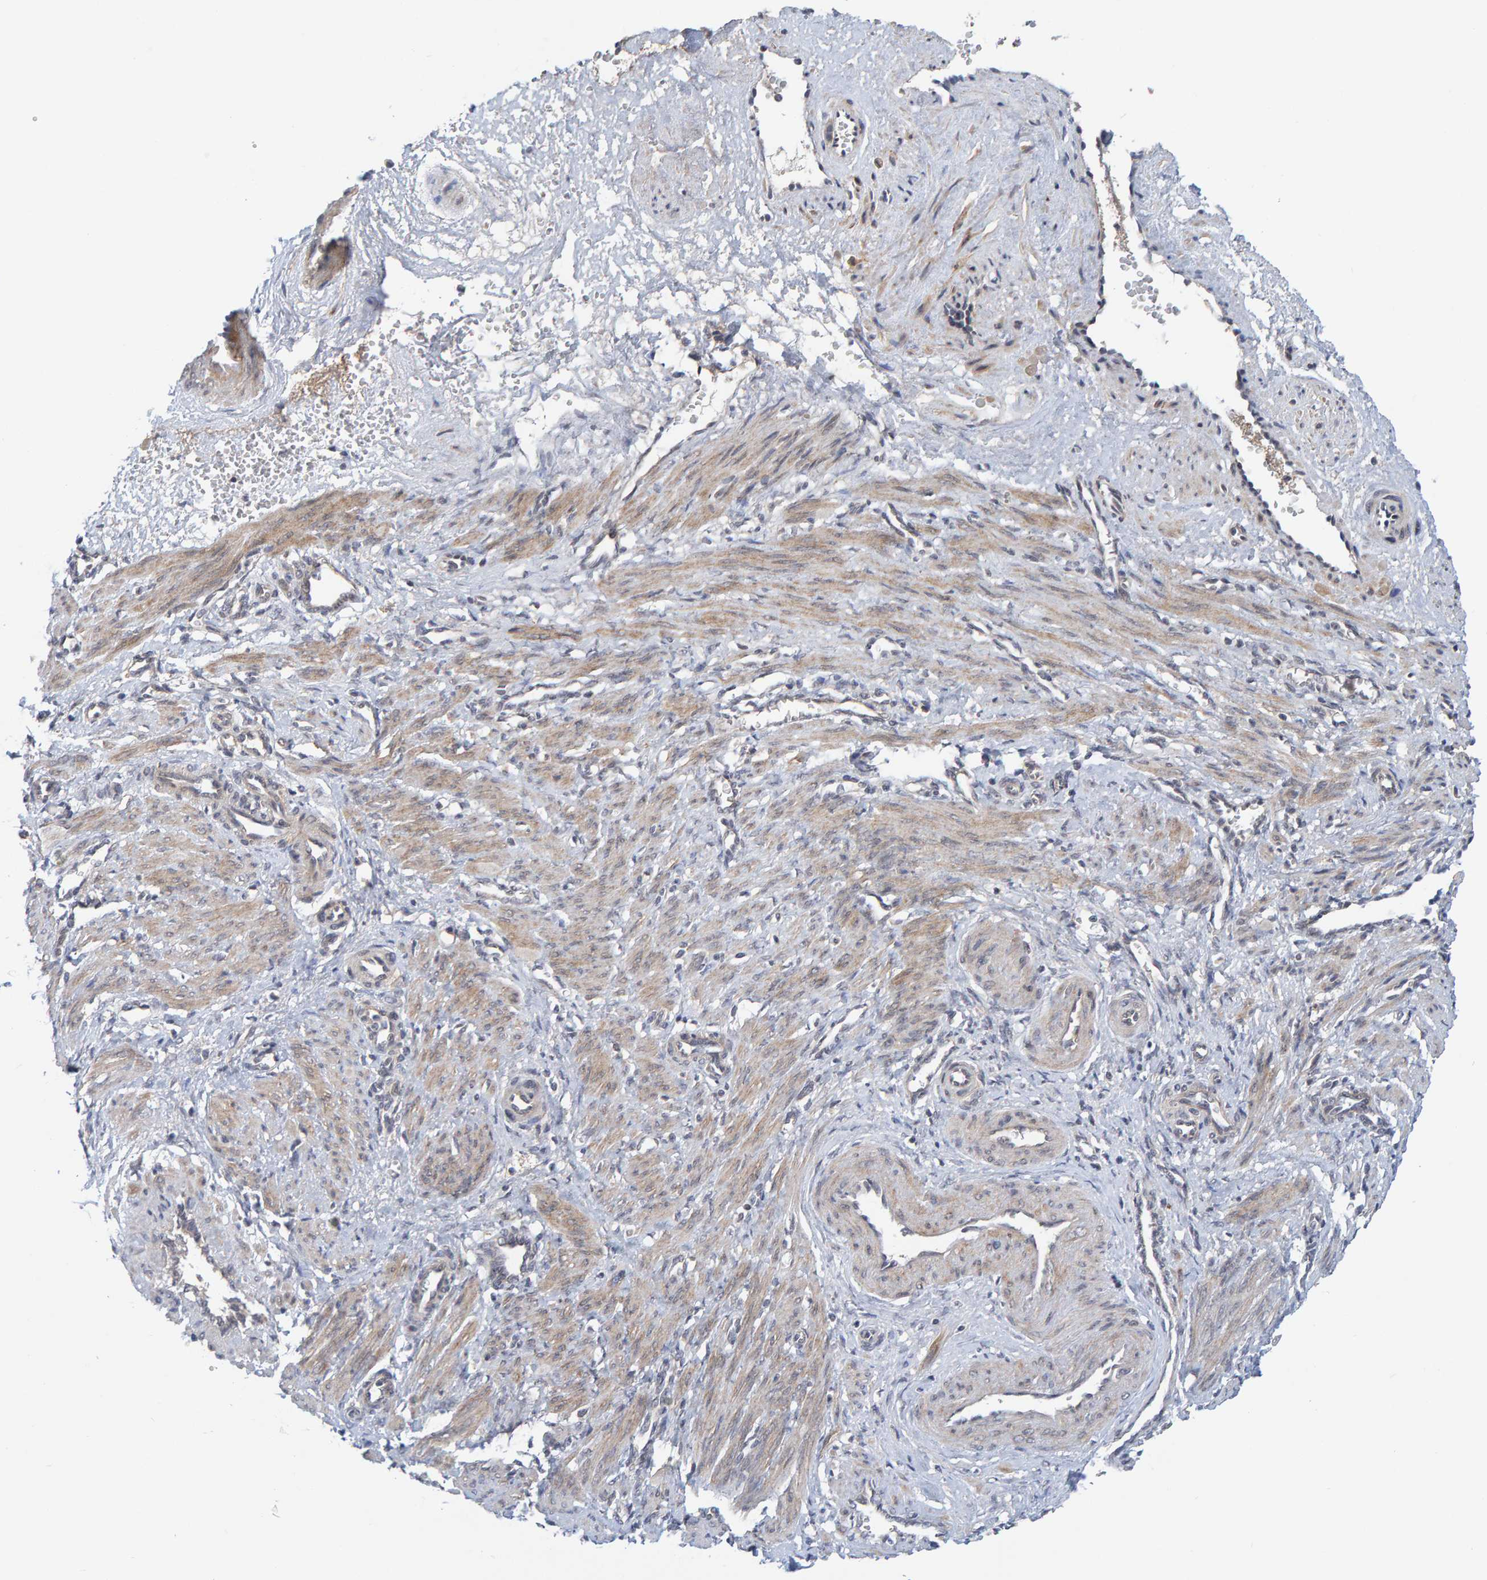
{"staining": {"intensity": "moderate", "quantity": "25%-75%", "location": "cytoplasmic/membranous"}, "tissue": "smooth muscle", "cell_type": "Smooth muscle cells", "image_type": "normal", "snomed": [{"axis": "morphology", "description": "Normal tissue, NOS"}, {"axis": "topography", "description": "Endometrium"}], "caption": "Brown immunohistochemical staining in normal smooth muscle shows moderate cytoplasmic/membranous positivity in about 25%-75% of smooth muscle cells.", "gene": "CDH2", "patient": {"sex": "female", "age": 33}}